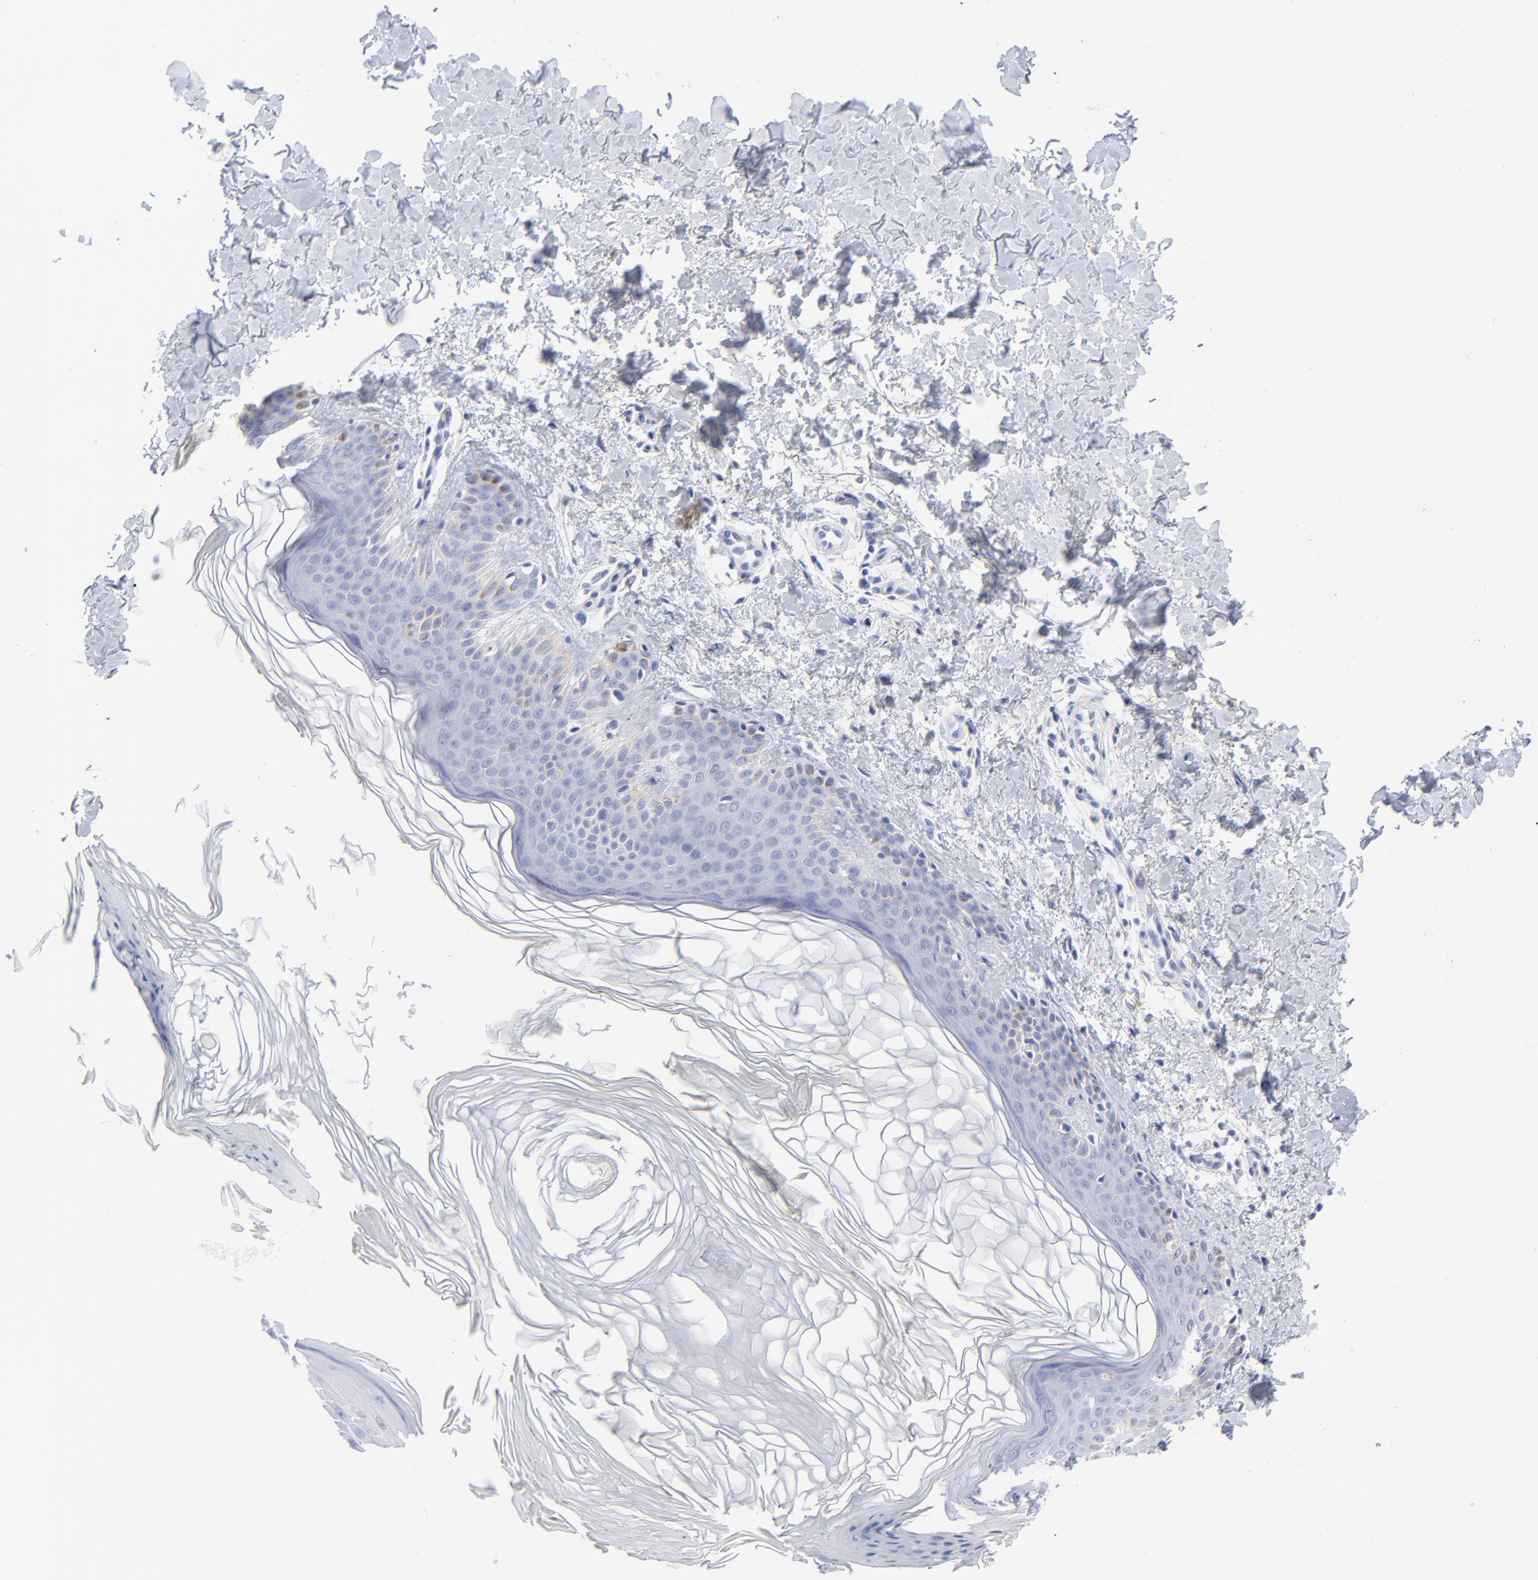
{"staining": {"intensity": "negative", "quantity": "none", "location": "none"}, "tissue": "skin cancer", "cell_type": "Tumor cells", "image_type": "cancer", "snomed": [{"axis": "morphology", "description": "Basal cell carcinoma"}, {"axis": "topography", "description": "Skin"}], "caption": "DAB immunohistochemical staining of skin basal cell carcinoma exhibits no significant positivity in tumor cells.", "gene": "CNTN3", "patient": {"sex": "male", "age": 67}}